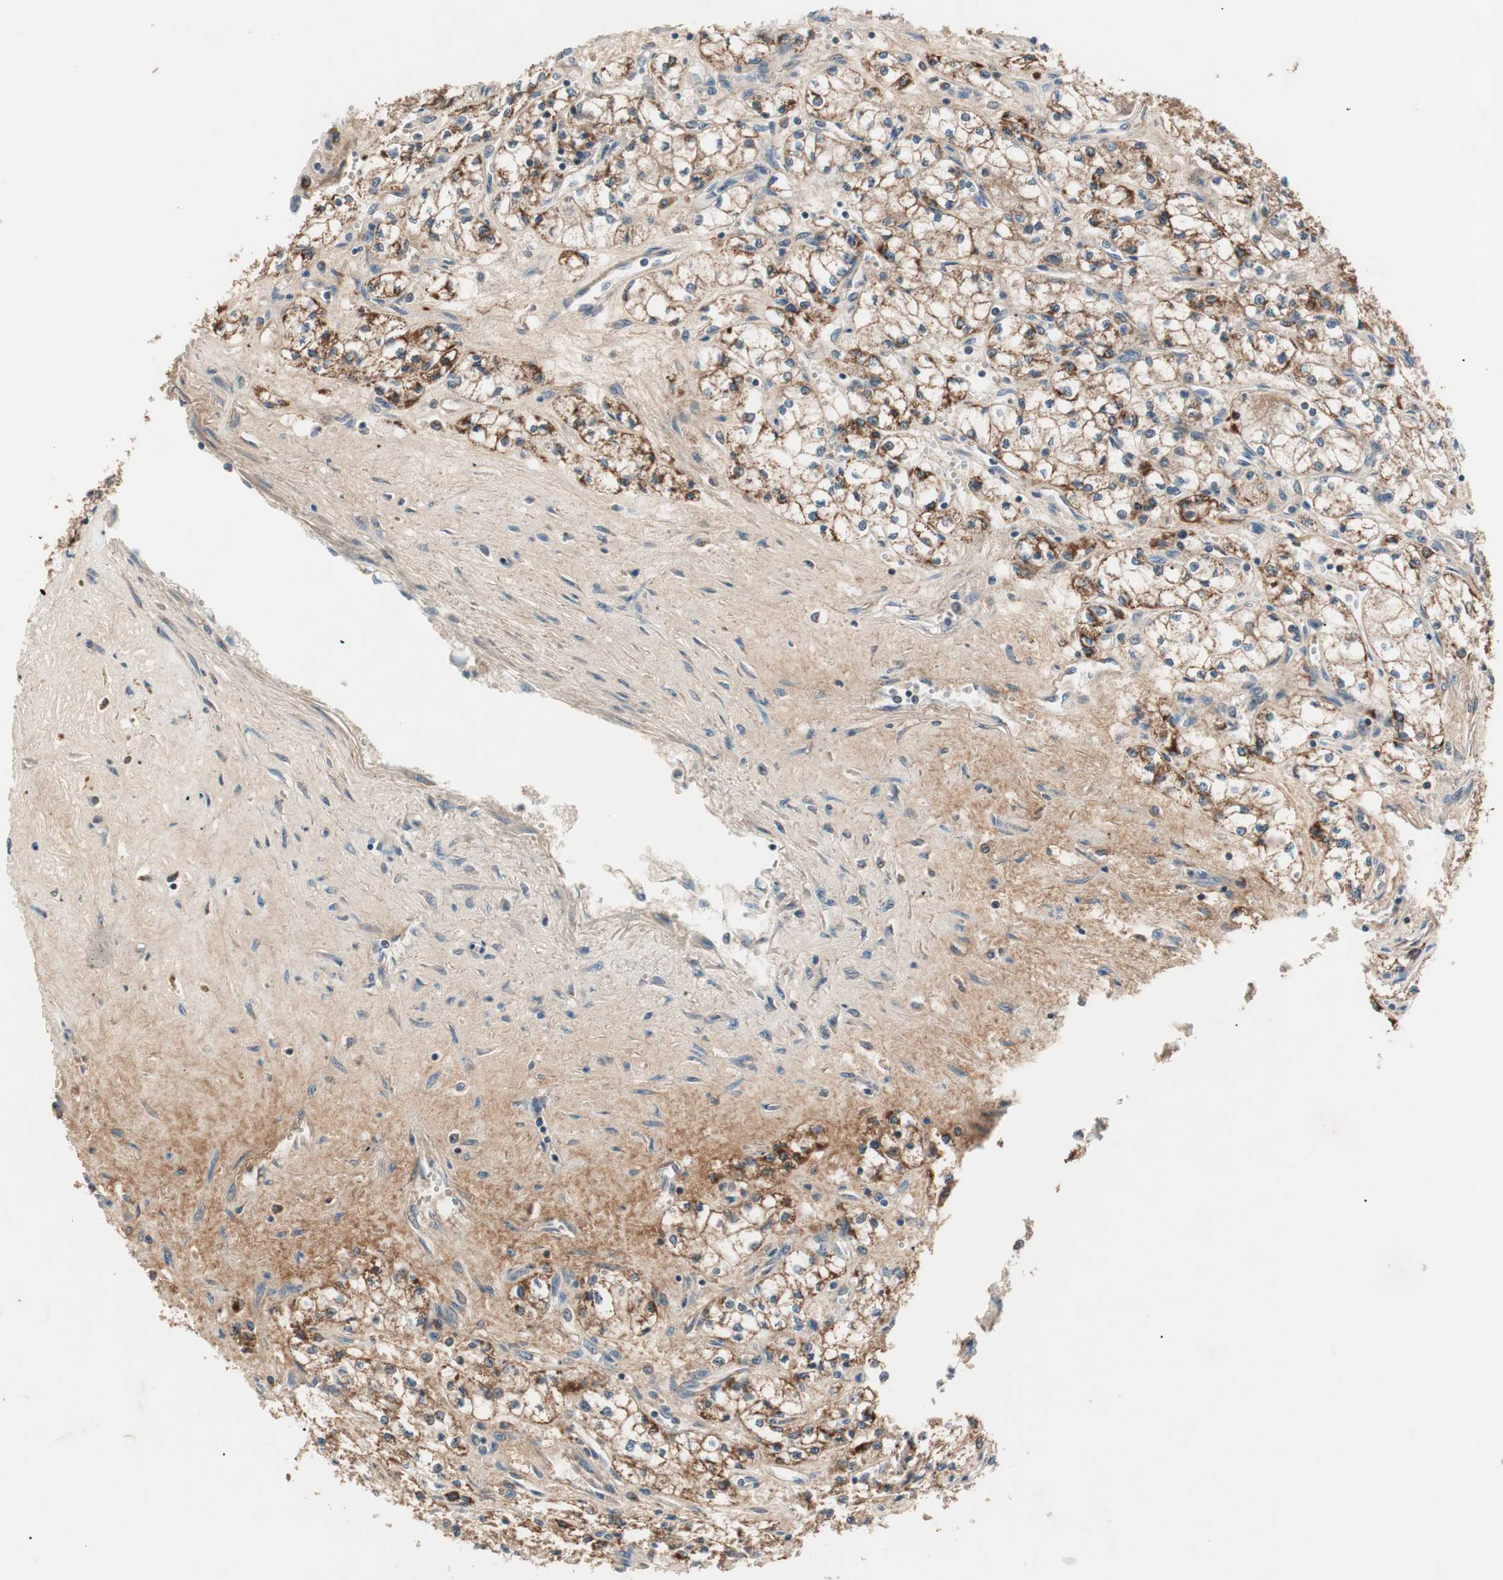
{"staining": {"intensity": "moderate", "quantity": ">75%", "location": "cytoplasmic/membranous"}, "tissue": "renal cancer", "cell_type": "Tumor cells", "image_type": "cancer", "snomed": [{"axis": "morphology", "description": "Normal tissue, NOS"}, {"axis": "morphology", "description": "Adenocarcinoma, NOS"}, {"axis": "topography", "description": "Kidney"}], "caption": "Protein expression analysis of renal cancer (adenocarcinoma) shows moderate cytoplasmic/membranous staining in approximately >75% of tumor cells.", "gene": "HPN", "patient": {"sex": "male", "age": 59}}